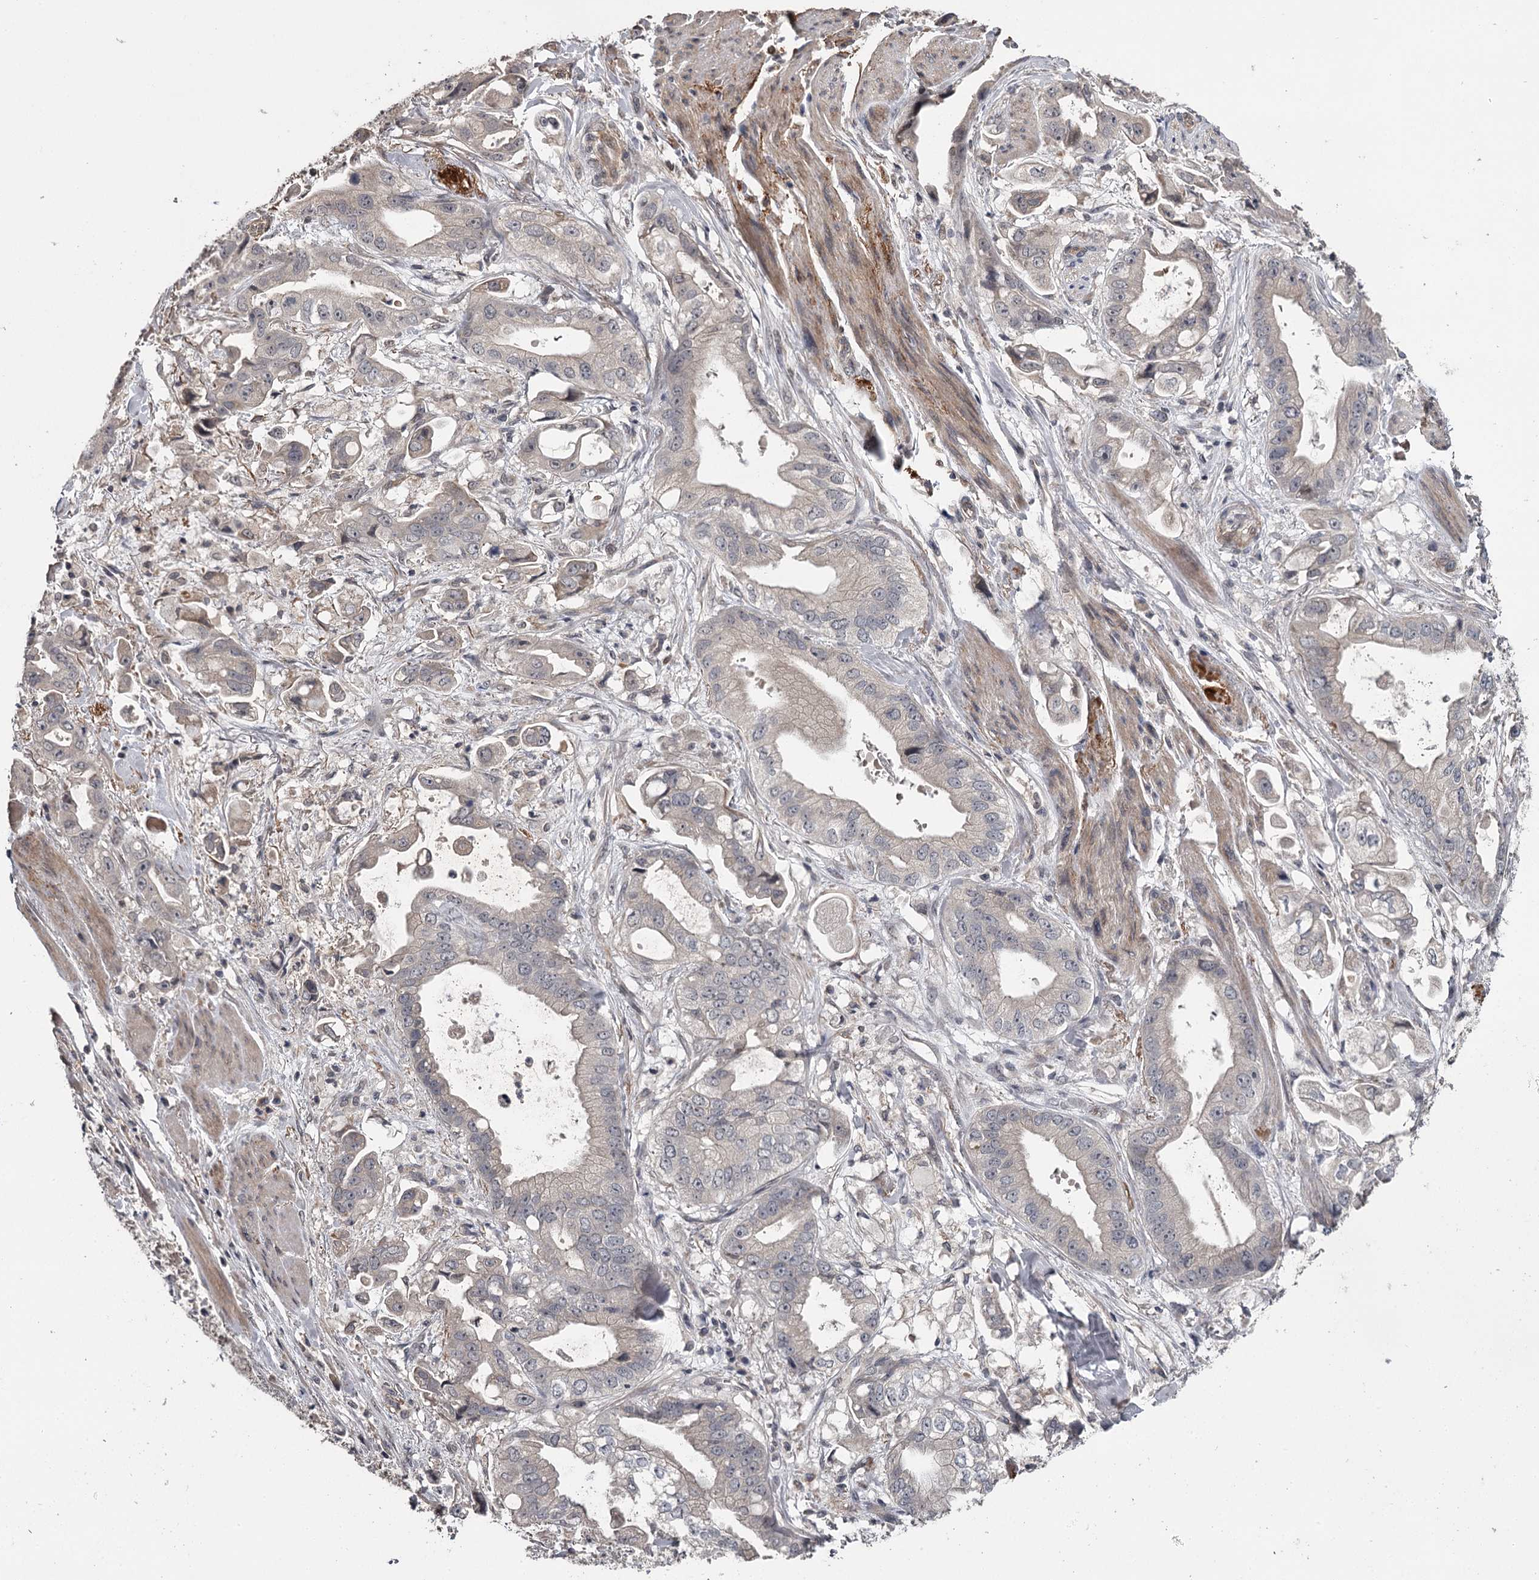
{"staining": {"intensity": "negative", "quantity": "none", "location": "none"}, "tissue": "stomach cancer", "cell_type": "Tumor cells", "image_type": "cancer", "snomed": [{"axis": "morphology", "description": "Adenocarcinoma, NOS"}, {"axis": "topography", "description": "Stomach"}], "caption": "Immunohistochemistry (IHC) micrograph of neoplastic tissue: human stomach adenocarcinoma stained with DAB (3,3'-diaminobenzidine) displays no significant protein positivity in tumor cells. (Stains: DAB (3,3'-diaminobenzidine) immunohistochemistry (IHC) with hematoxylin counter stain, Microscopy: brightfield microscopy at high magnification).", "gene": "CWF19L2", "patient": {"sex": "male", "age": 62}}